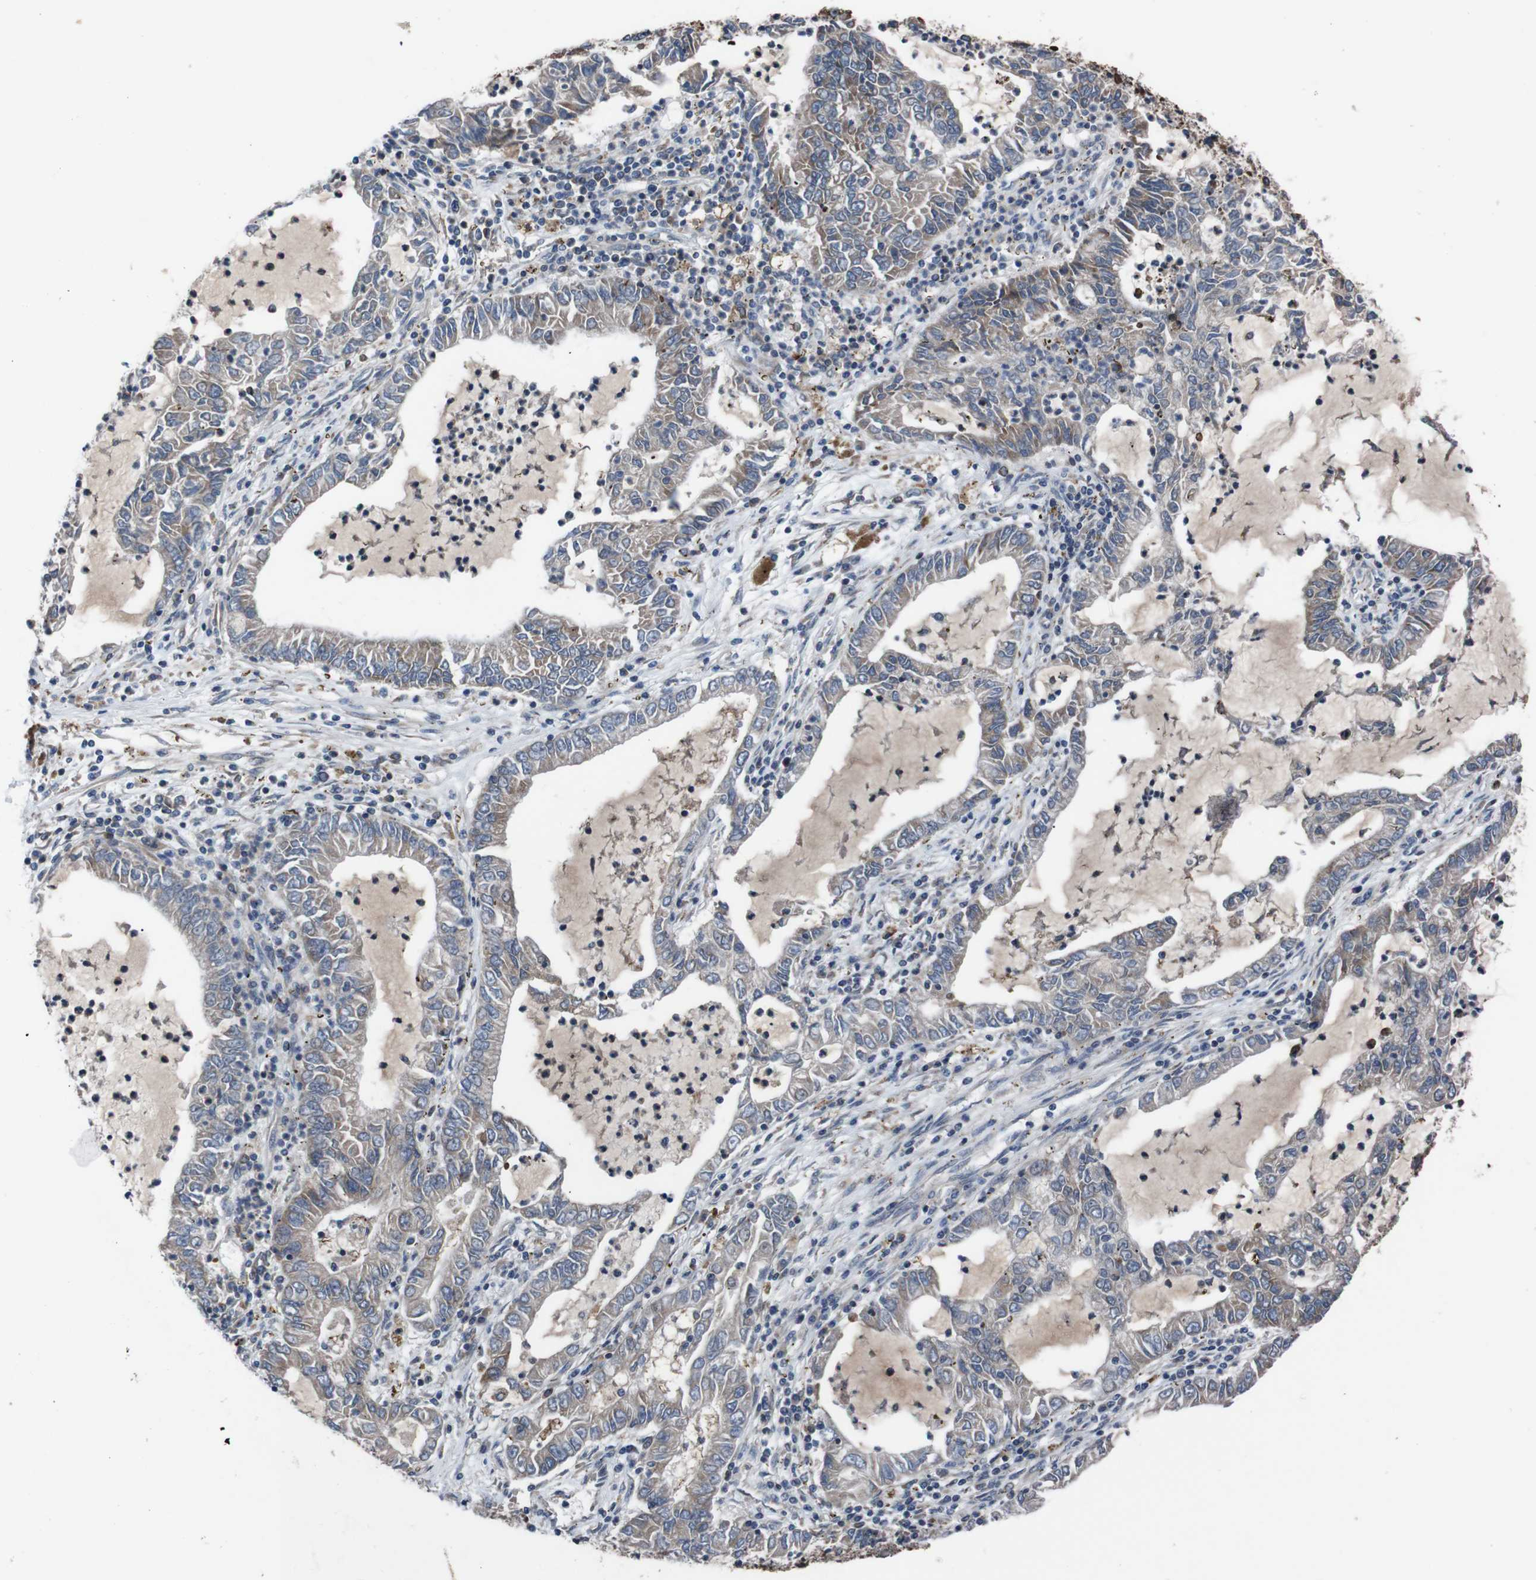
{"staining": {"intensity": "moderate", "quantity": ">75%", "location": "cytoplasmic/membranous"}, "tissue": "lung cancer", "cell_type": "Tumor cells", "image_type": "cancer", "snomed": [{"axis": "morphology", "description": "Adenocarcinoma, NOS"}, {"axis": "topography", "description": "Lung"}], "caption": "Immunohistochemical staining of lung adenocarcinoma shows medium levels of moderate cytoplasmic/membranous staining in about >75% of tumor cells.", "gene": "SIGMAR1", "patient": {"sex": "female", "age": 51}}